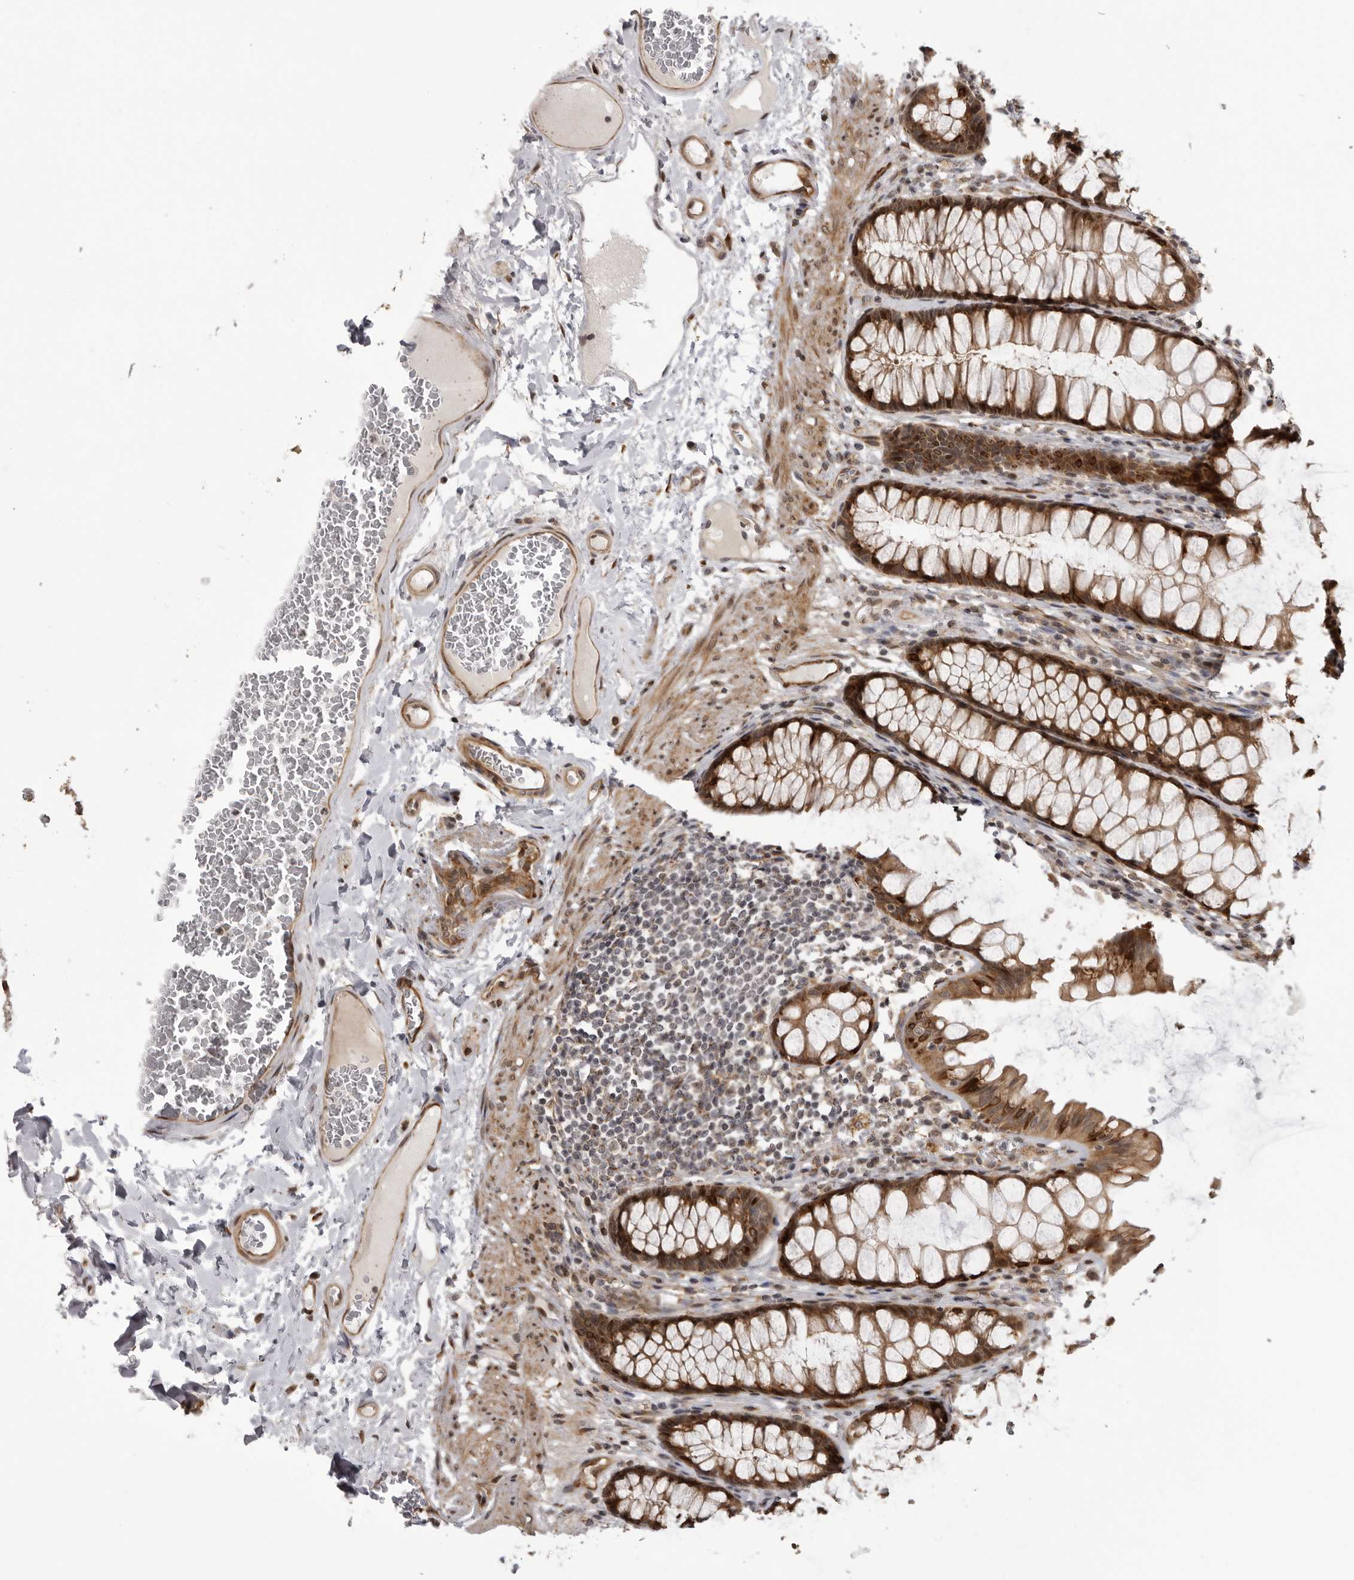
{"staining": {"intensity": "moderate", "quantity": ">75%", "location": "cytoplasmic/membranous"}, "tissue": "colon", "cell_type": "Endothelial cells", "image_type": "normal", "snomed": [{"axis": "morphology", "description": "Normal tissue, NOS"}, {"axis": "topography", "description": "Colon"}], "caption": "A medium amount of moderate cytoplasmic/membranous positivity is appreciated in about >75% of endothelial cells in benign colon. (DAB = brown stain, brightfield microscopy at high magnification).", "gene": "DNAH14", "patient": {"sex": "female", "age": 55}}